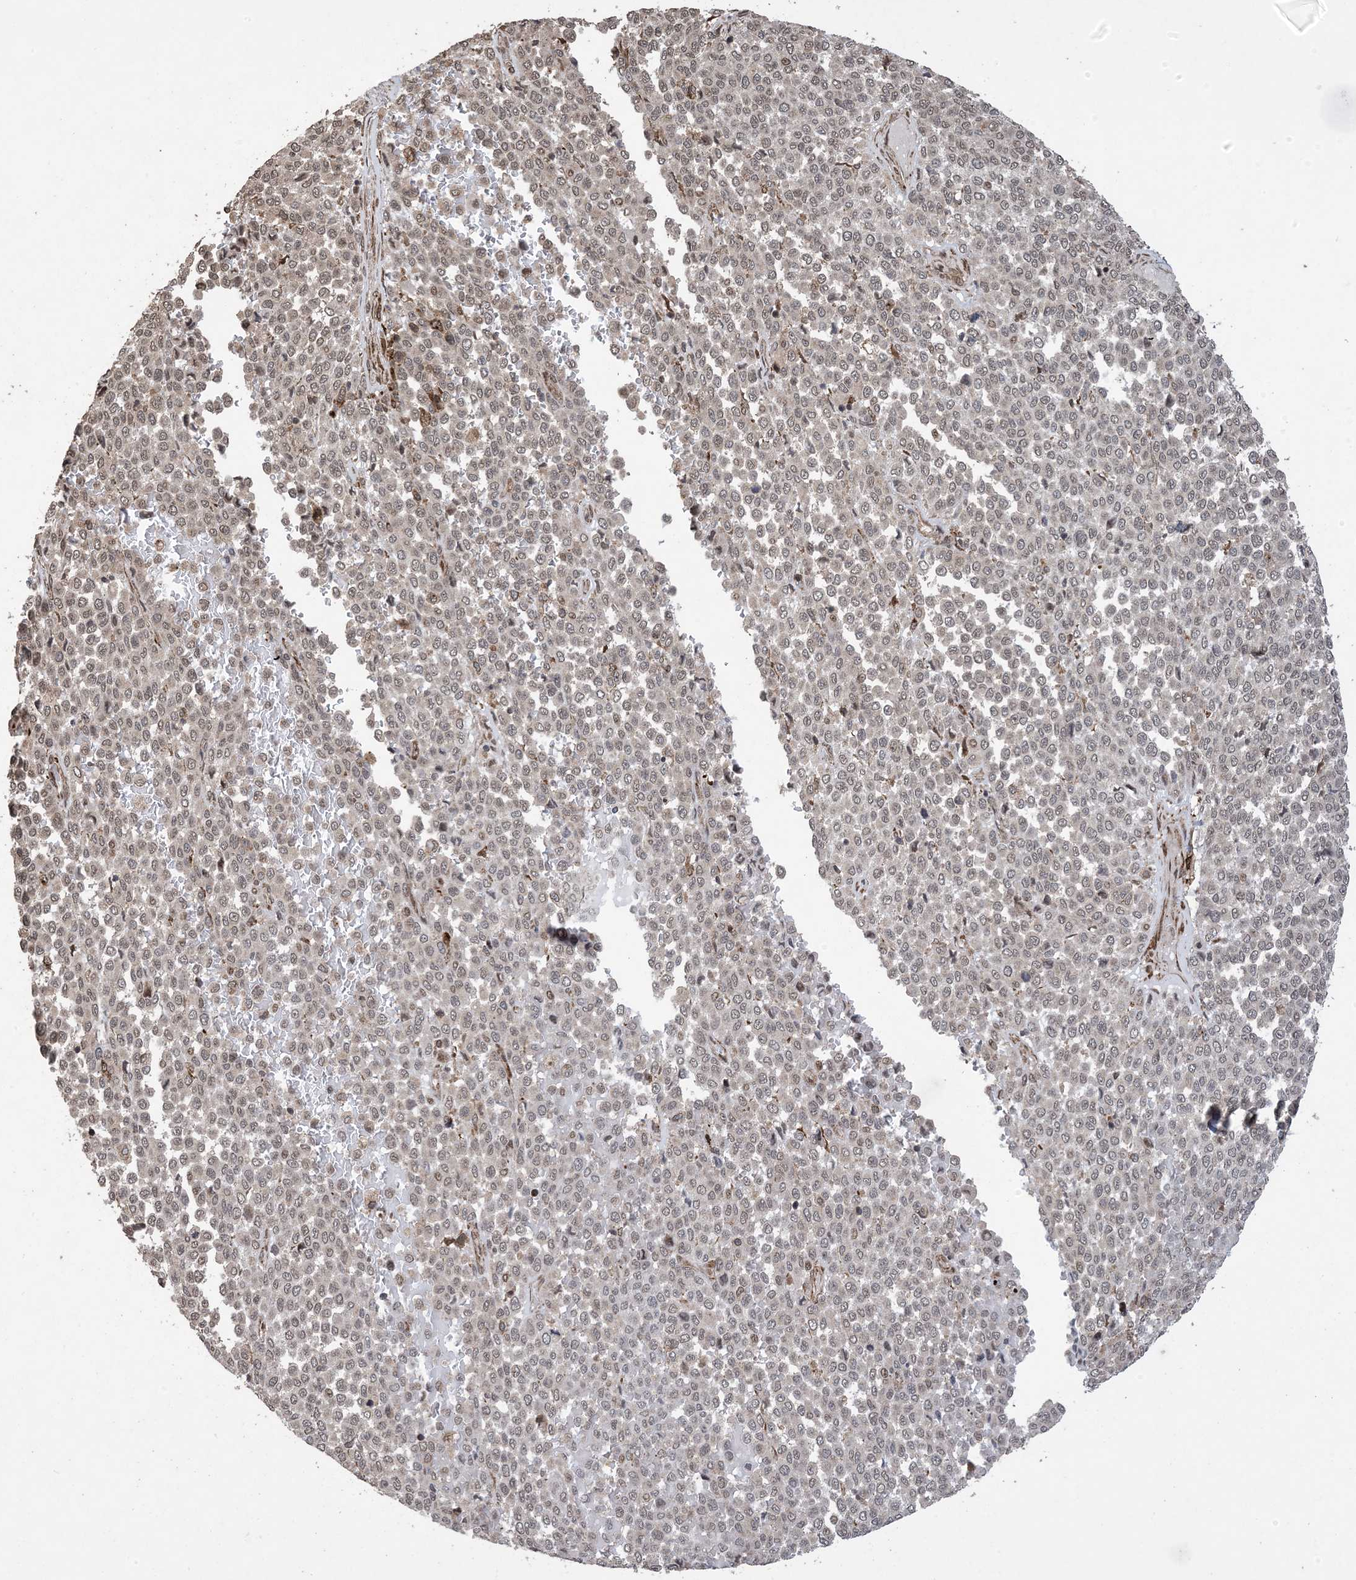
{"staining": {"intensity": "weak", "quantity": "25%-75%", "location": "nuclear"}, "tissue": "melanoma", "cell_type": "Tumor cells", "image_type": "cancer", "snomed": [{"axis": "morphology", "description": "Malignant melanoma, Metastatic site"}, {"axis": "topography", "description": "Pancreas"}], "caption": "Protein staining demonstrates weak nuclear staining in about 25%-75% of tumor cells in malignant melanoma (metastatic site). The staining was performed using DAB to visualize the protein expression in brown, while the nuclei were stained in blue with hematoxylin (Magnification: 20x).", "gene": "ZNF511", "patient": {"sex": "female", "age": 30}}